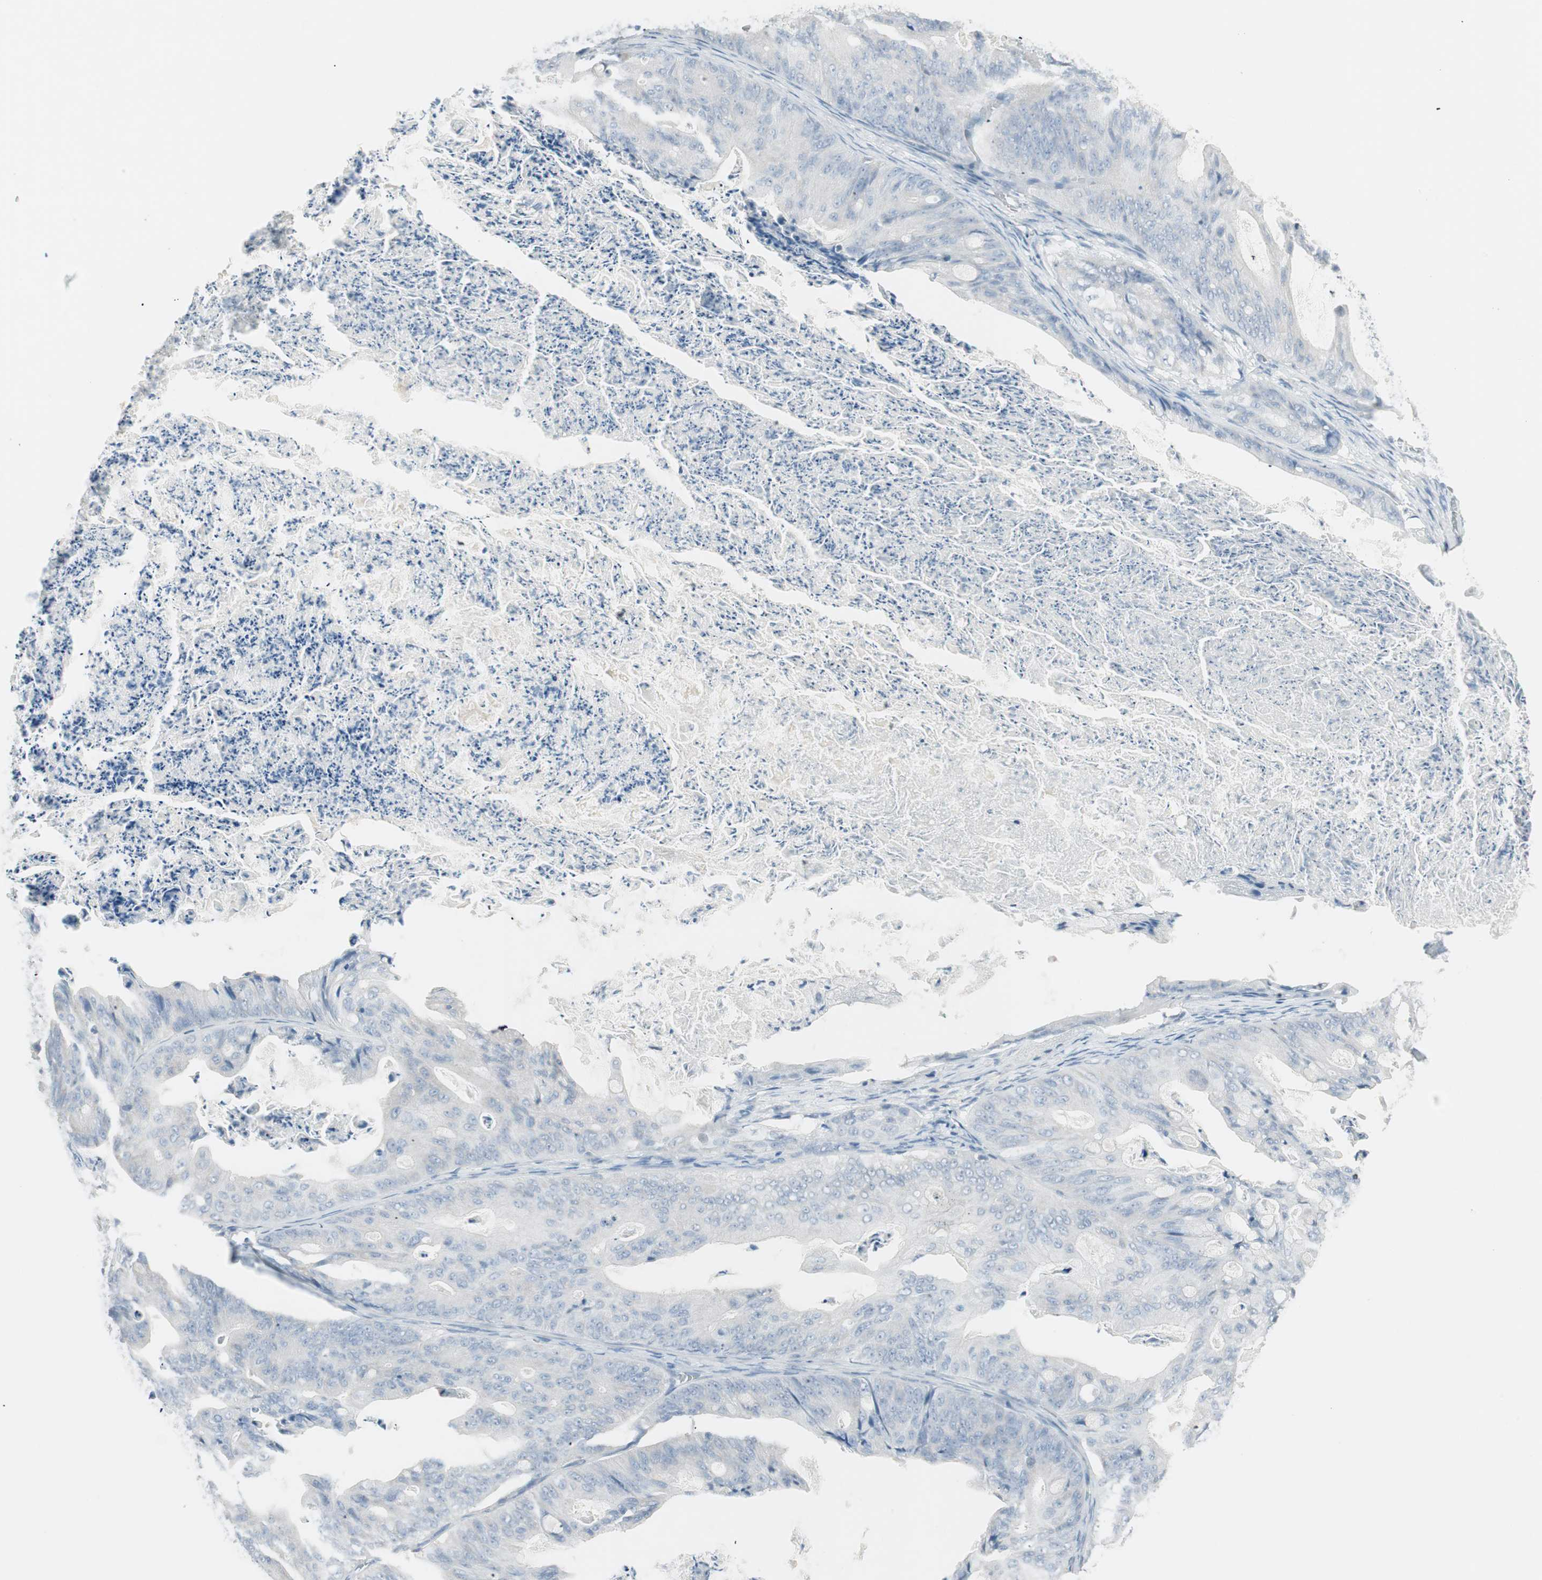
{"staining": {"intensity": "negative", "quantity": "none", "location": "none"}, "tissue": "ovarian cancer", "cell_type": "Tumor cells", "image_type": "cancer", "snomed": [{"axis": "morphology", "description": "Cystadenocarcinoma, mucinous, NOS"}, {"axis": "topography", "description": "Ovary"}], "caption": "Ovarian cancer stained for a protein using immunohistochemistry (IHC) reveals no expression tumor cells.", "gene": "ITLN2", "patient": {"sex": "female", "age": 37}}